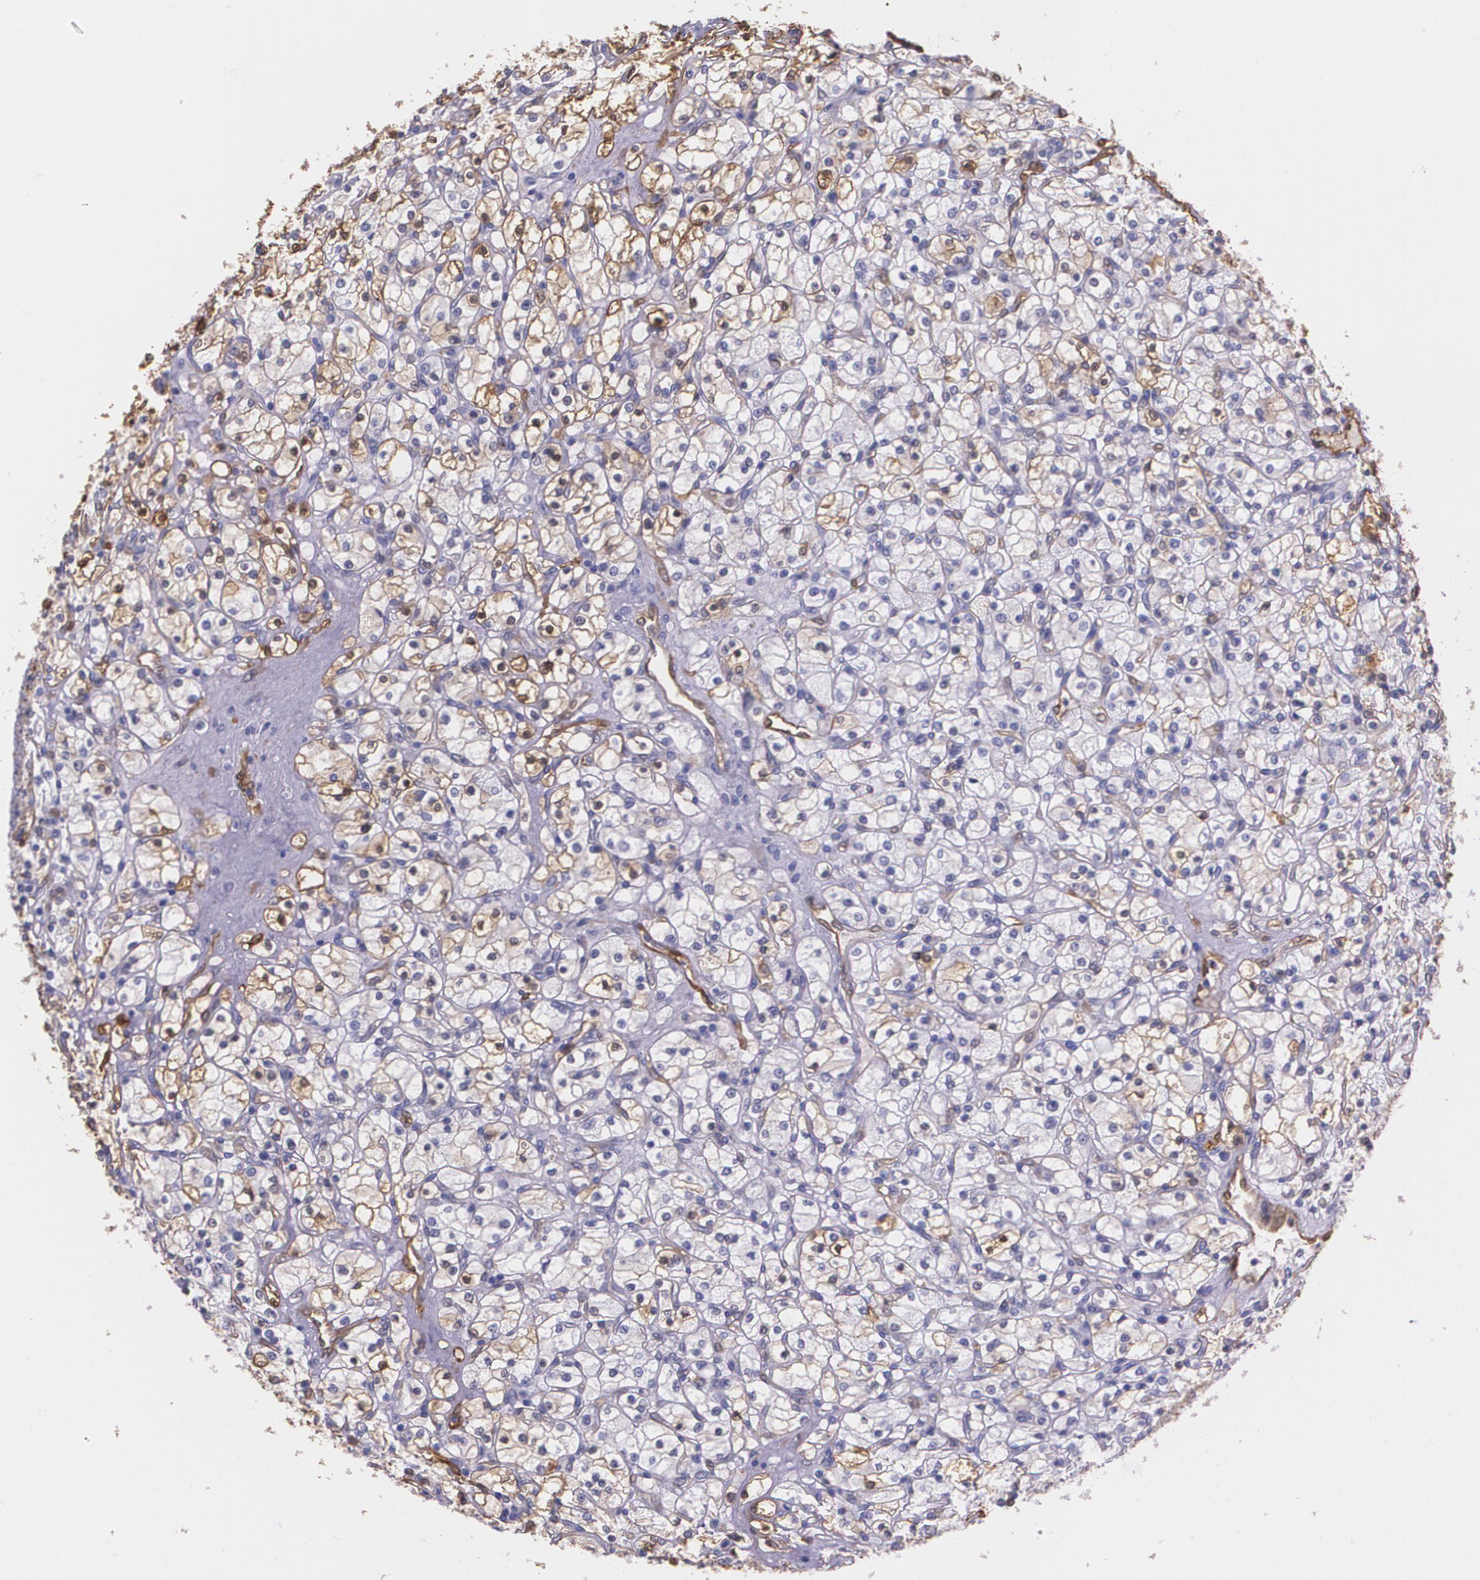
{"staining": {"intensity": "weak", "quantity": "<25%", "location": "cytoplasmic/membranous"}, "tissue": "renal cancer", "cell_type": "Tumor cells", "image_type": "cancer", "snomed": [{"axis": "morphology", "description": "Adenocarcinoma, NOS"}, {"axis": "topography", "description": "Kidney"}], "caption": "This is an immunohistochemistry image of adenocarcinoma (renal). There is no expression in tumor cells.", "gene": "MMP2", "patient": {"sex": "female", "age": 83}}